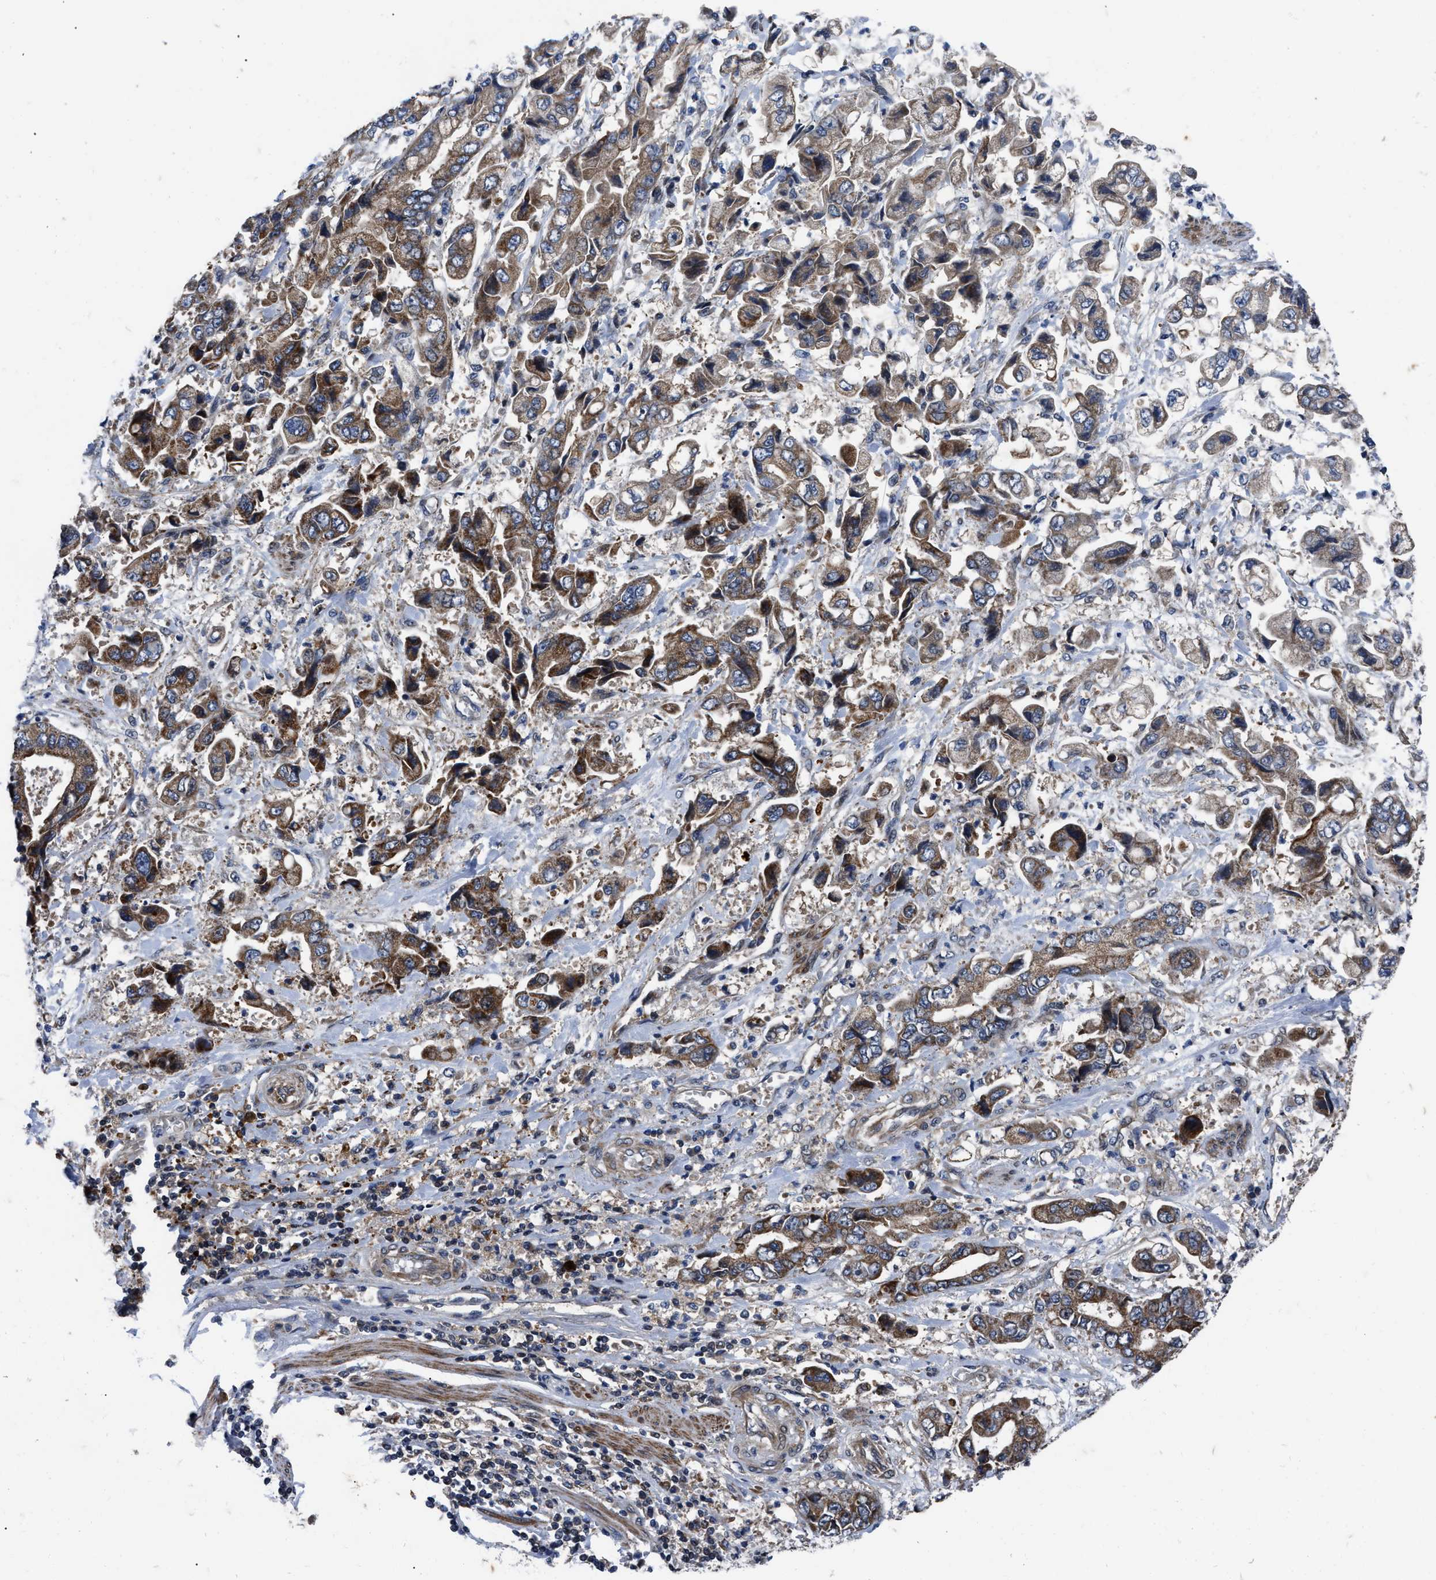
{"staining": {"intensity": "strong", "quantity": ">75%", "location": "cytoplasmic/membranous"}, "tissue": "stomach cancer", "cell_type": "Tumor cells", "image_type": "cancer", "snomed": [{"axis": "morphology", "description": "Normal tissue, NOS"}, {"axis": "morphology", "description": "Adenocarcinoma, NOS"}, {"axis": "topography", "description": "Stomach"}], "caption": "A high amount of strong cytoplasmic/membranous positivity is present in about >75% of tumor cells in stomach cancer tissue.", "gene": "PPWD1", "patient": {"sex": "male", "age": 62}}